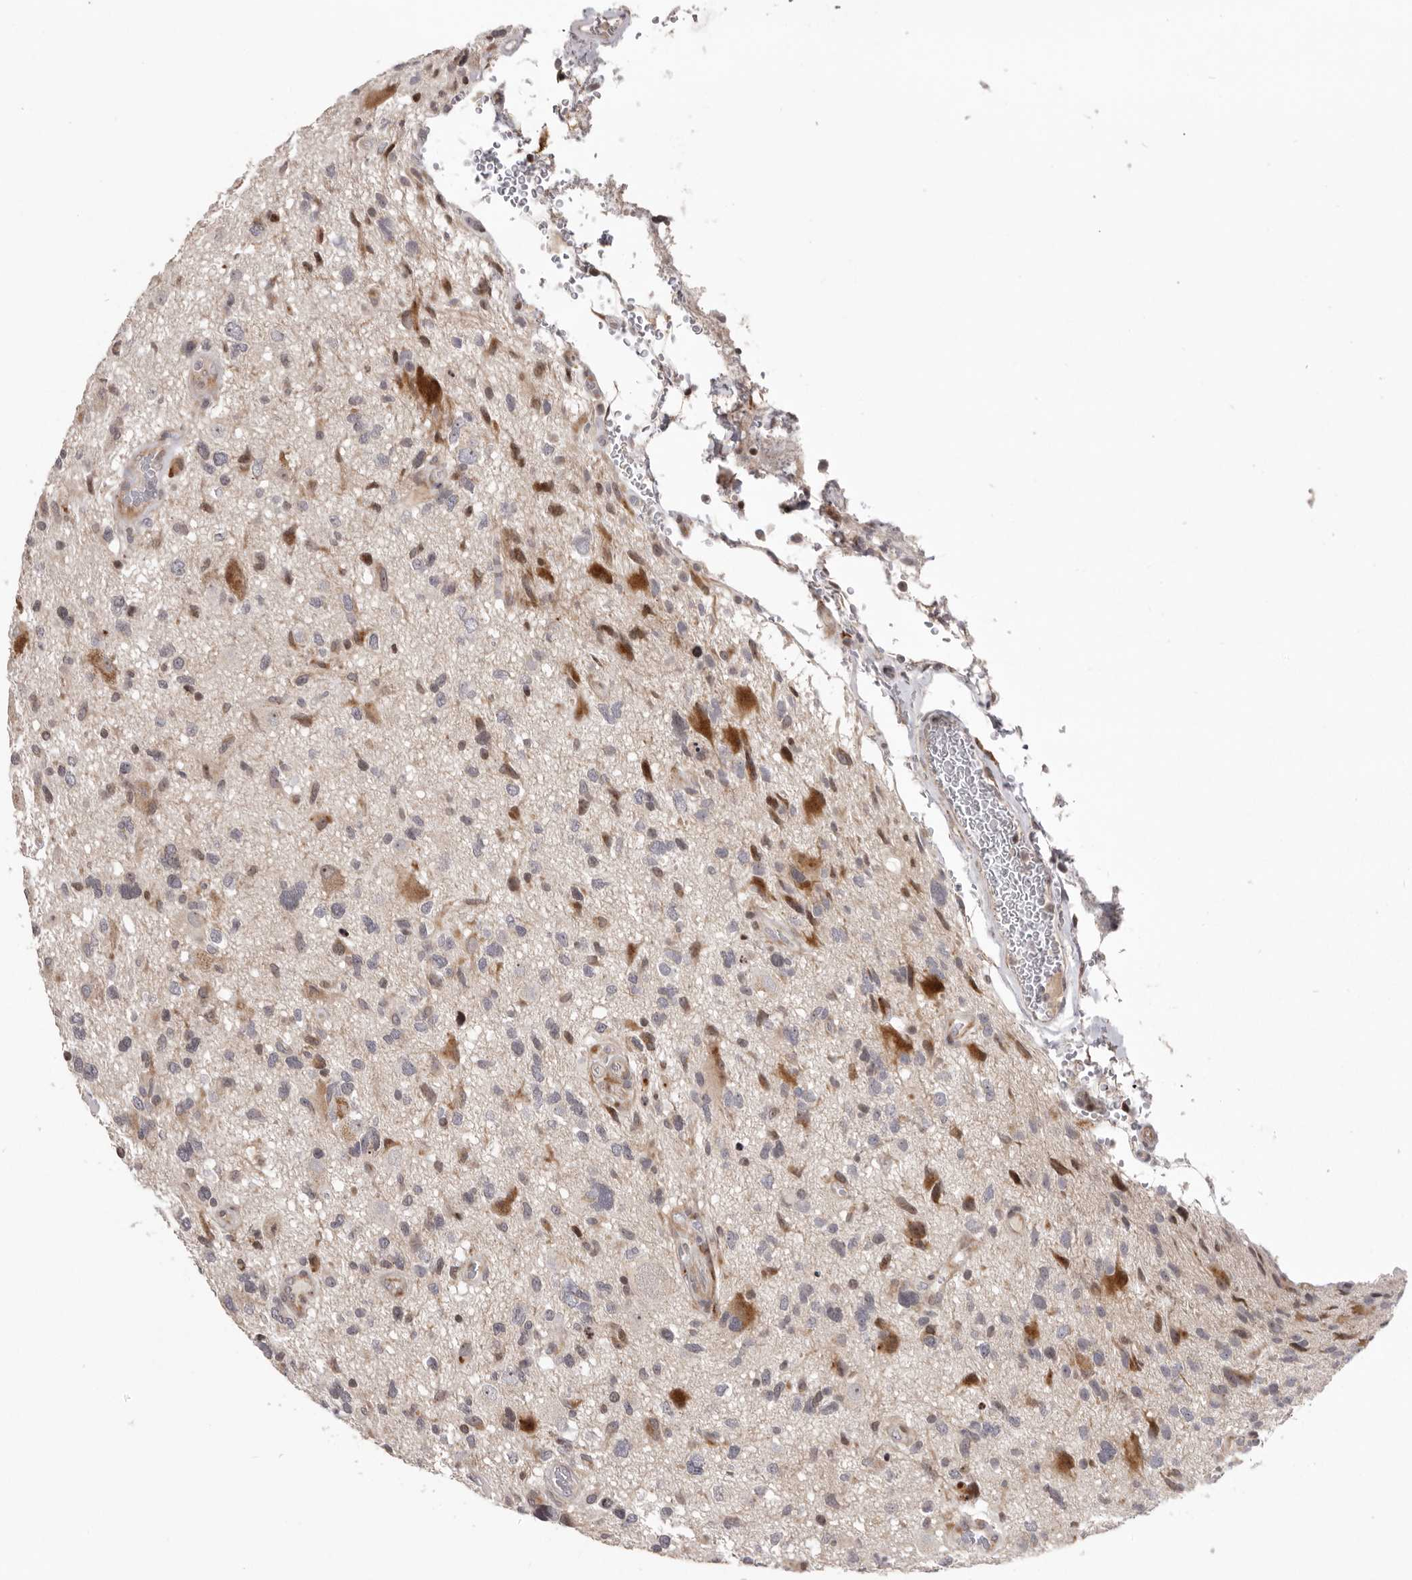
{"staining": {"intensity": "moderate", "quantity": "<25%", "location": "cytoplasmic/membranous,nuclear"}, "tissue": "glioma", "cell_type": "Tumor cells", "image_type": "cancer", "snomed": [{"axis": "morphology", "description": "Glioma, malignant, High grade"}, {"axis": "topography", "description": "Brain"}], "caption": "A brown stain highlights moderate cytoplasmic/membranous and nuclear staining of a protein in malignant glioma (high-grade) tumor cells.", "gene": "AZIN1", "patient": {"sex": "male", "age": 33}}